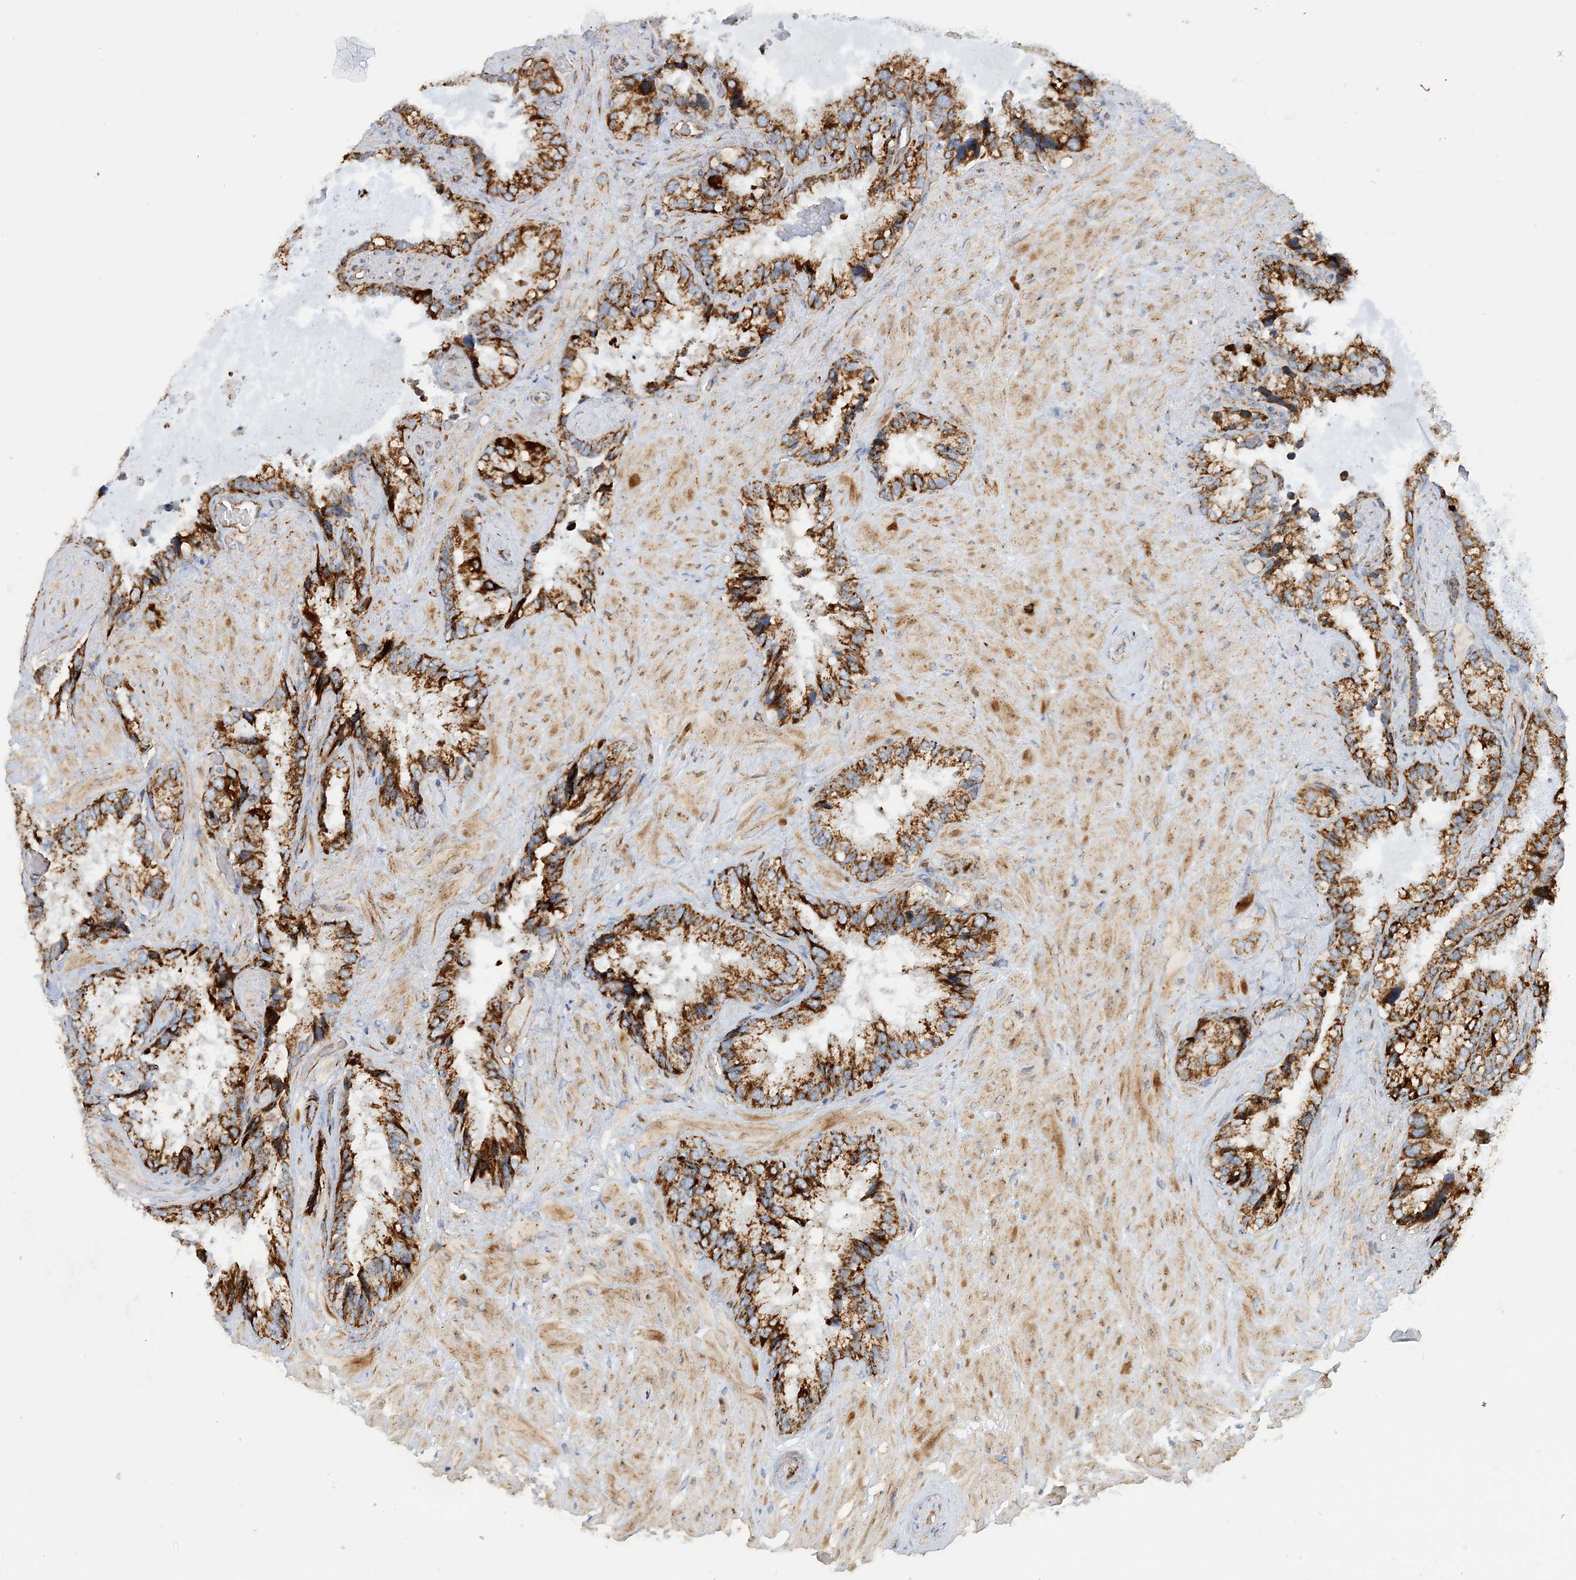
{"staining": {"intensity": "strong", "quantity": ">75%", "location": "cytoplasmic/membranous"}, "tissue": "seminal vesicle", "cell_type": "Glandular cells", "image_type": "normal", "snomed": [{"axis": "morphology", "description": "Normal tissue, NOS"}, {"axis": "topography", "description": "Prostate"}, {"axis": "topography", "description": "Seminal veicle"}], "caption": "This image displays immunohistochemistry (IHC) staining of unremarkable human seminal vesicle, with high strong cytoplasmic/membranous staining in approximately >75% of glandular cells.", "gene": "COA3", "patient": {"sex": "male", "age": 68}}